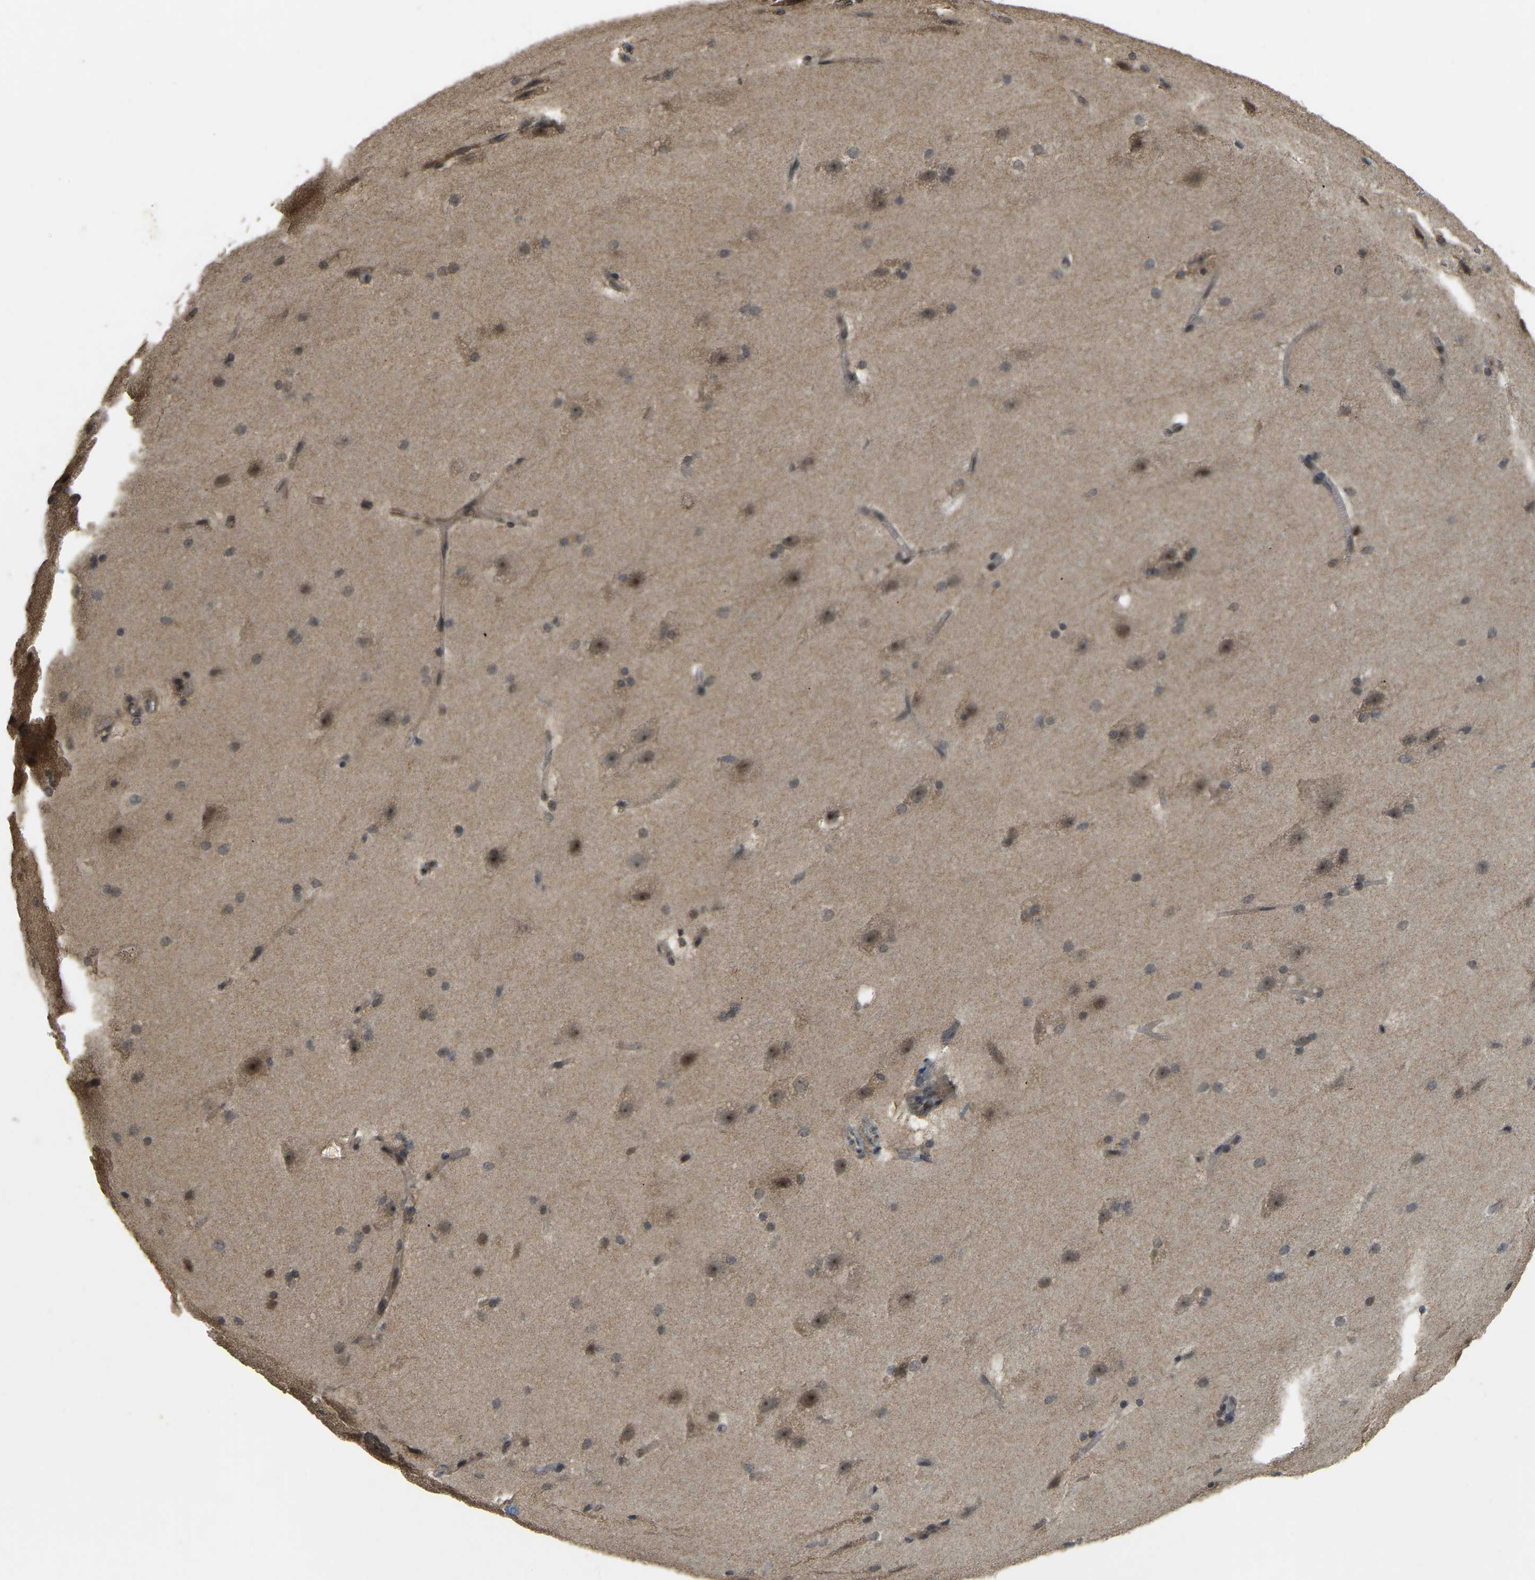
{"staining": {"intensity": "weak", "quantity": "<25%", "location": "nuclear"}, "tissue": "cerebral cortex", "cell_type": "Endothelial cells", "image_type": "normal", "snomed": [{"axis": "morphology", "description": "Normal tissue, NOS"}, {"axis": "topography", "description": "Cerebral cortex"}, {"axis": "topography", "description": "Hippocampus"}], "caption": "Protein analysis of benign cerebral cortex exhibits no significant staining in endothelial cells.", "gene": "BRF2", "patient": {"sex": "female", "age": 19}}